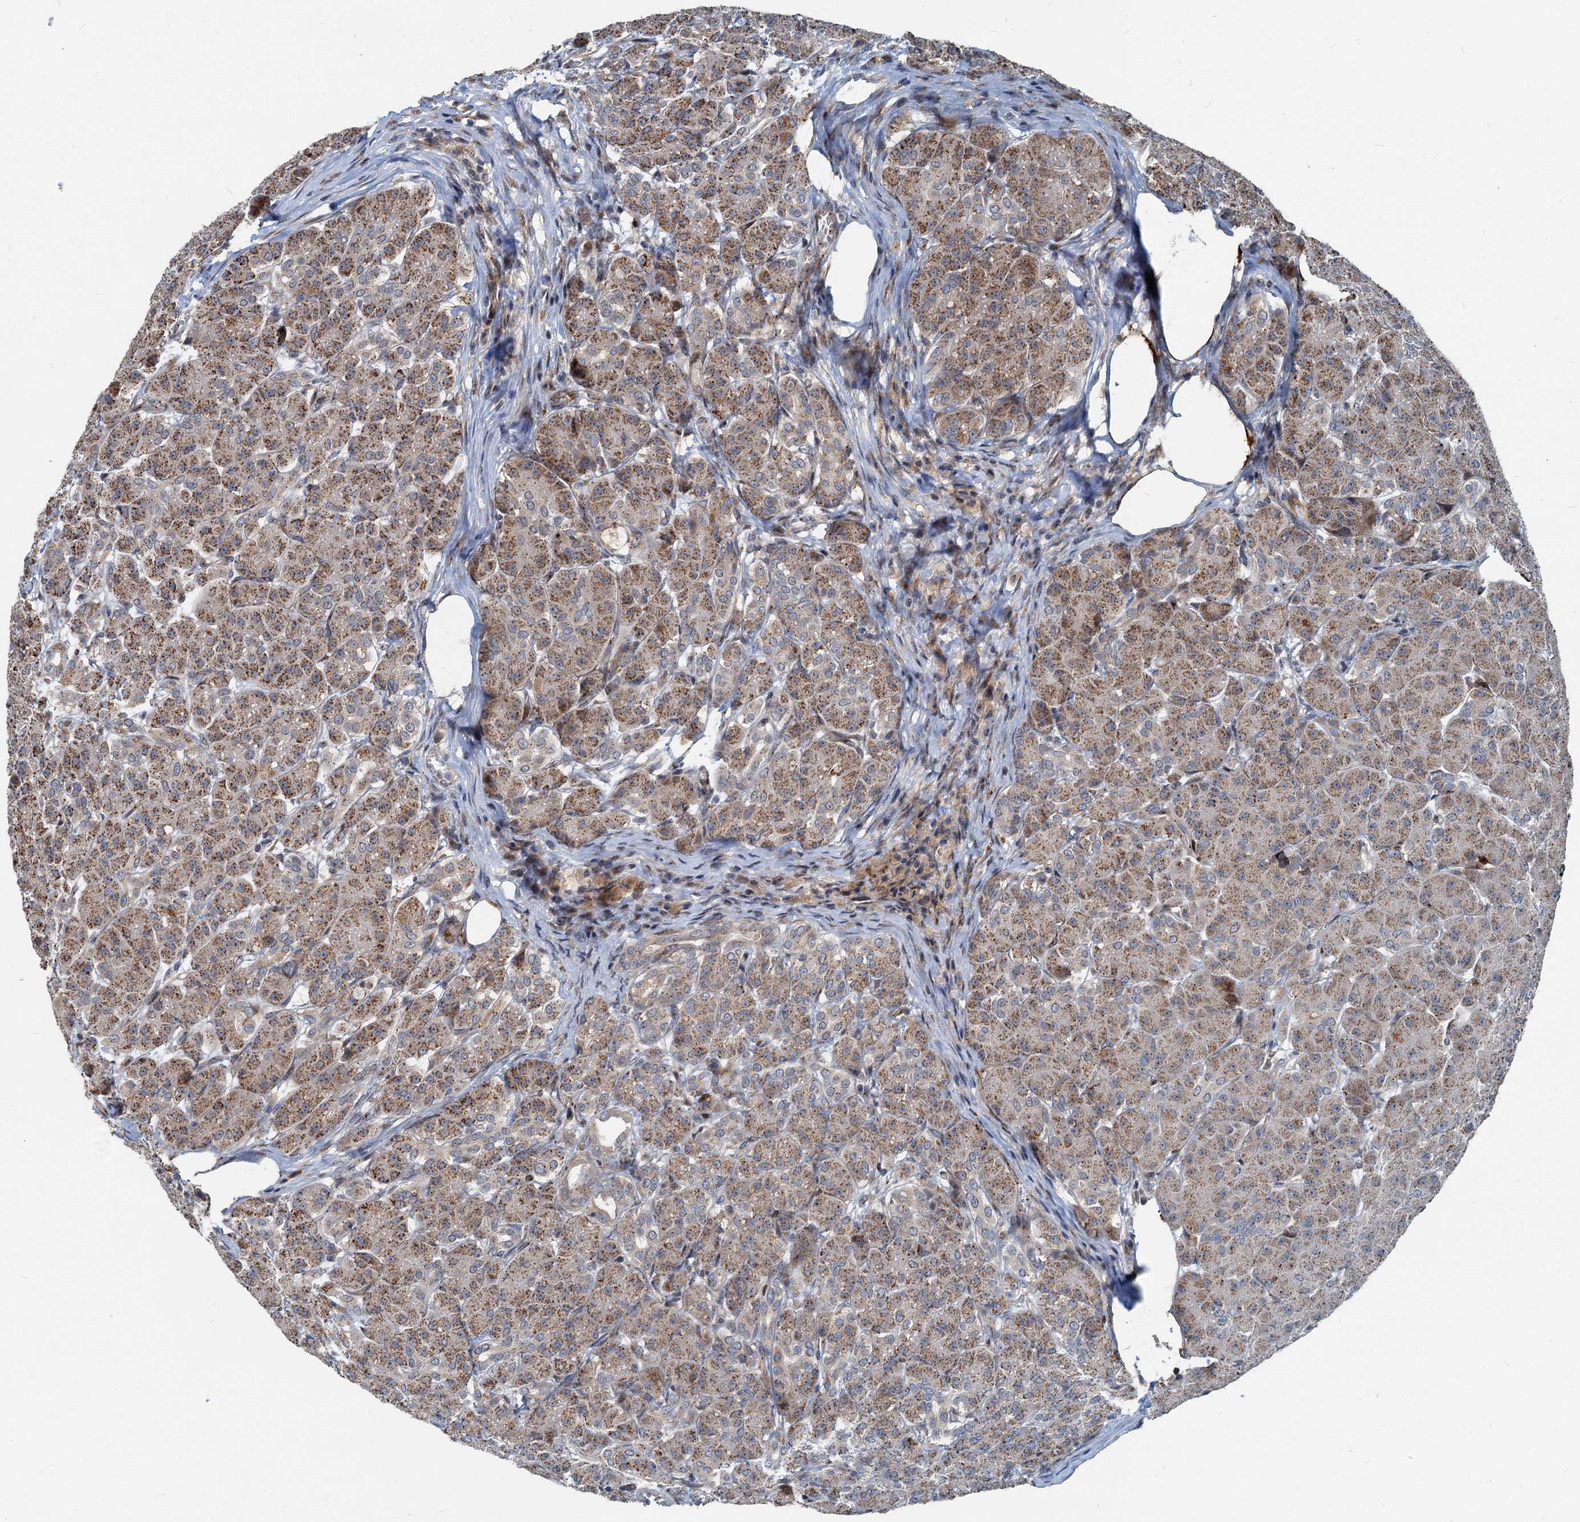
{"staining": {"intensity": "moderate", "quantity": ">75%", "location": "cytoplasmic/membranous"}, "tissue": "pancreas", "cell_type": "Exocrine glandular cells", "image_type": "normal", "snomed": [{"axis": "morphology", "description": "Normal tissue, NOS"}, {"axis": "topography", "description": "Pancreas"}], "caption": "Pancreas stained for a protein shows moderate cytoplasmic/membranous positivity in exocrine glandular cells.", "gene": "CEP68", "patient": {"sex": "male", "age": 63}}